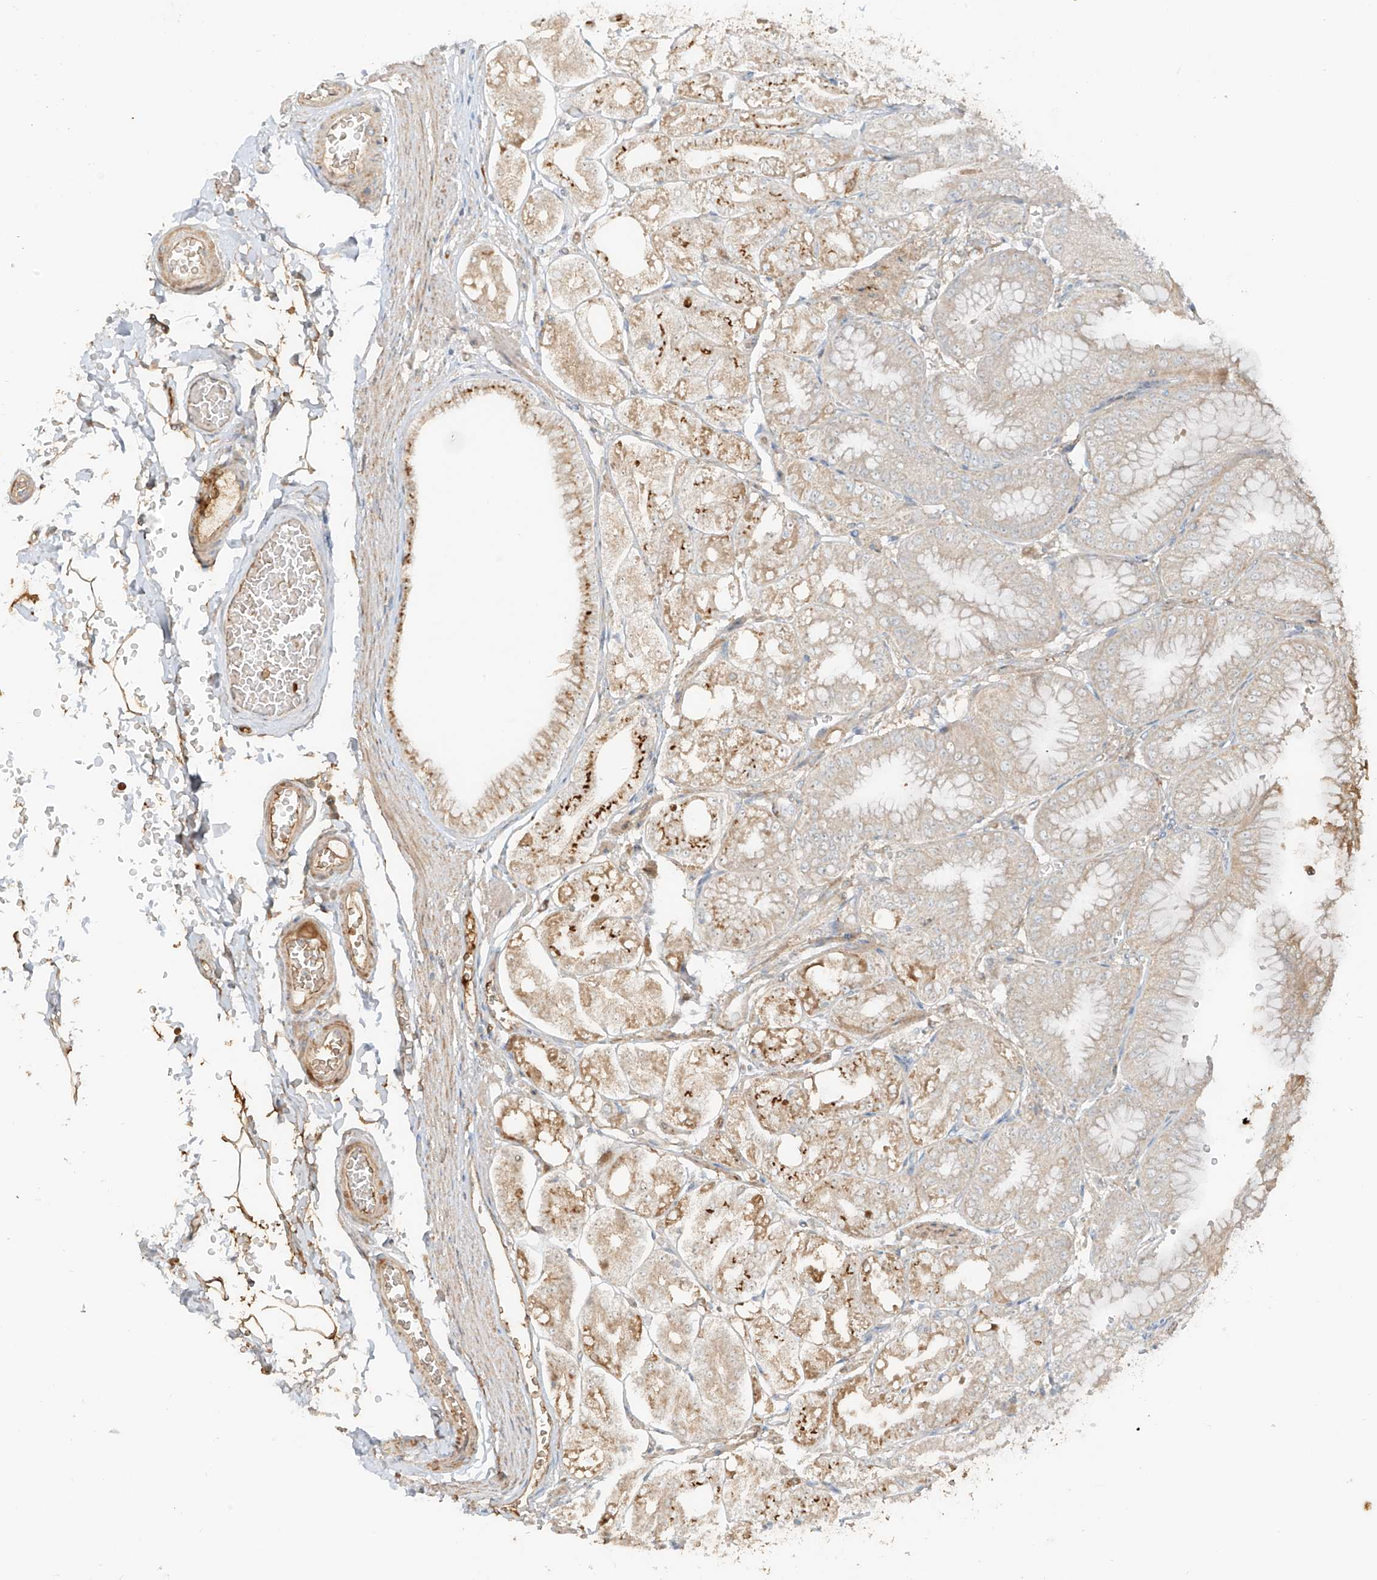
{"staining": {"intensity": "moderate", "quantity": "<25%", "location": "cytoplasmic/membranous"}, "tissue": "stomach", "cell_type": "Glandular cells", "image_type": "normal", "snomed": [{"axis": "morphology", "description": "Normal tissue, NOS"}, {"axis": "topography", "description": "Stomach, lower"}], "caption": "This is an image of immunohistochemistry (IHC) staining of benign stomach, which shows moderate expression in the cytoplasmic/membranous of glandular cells.", "gene": "FSTL1", "patient": {"sex": "male", "age": 71}}